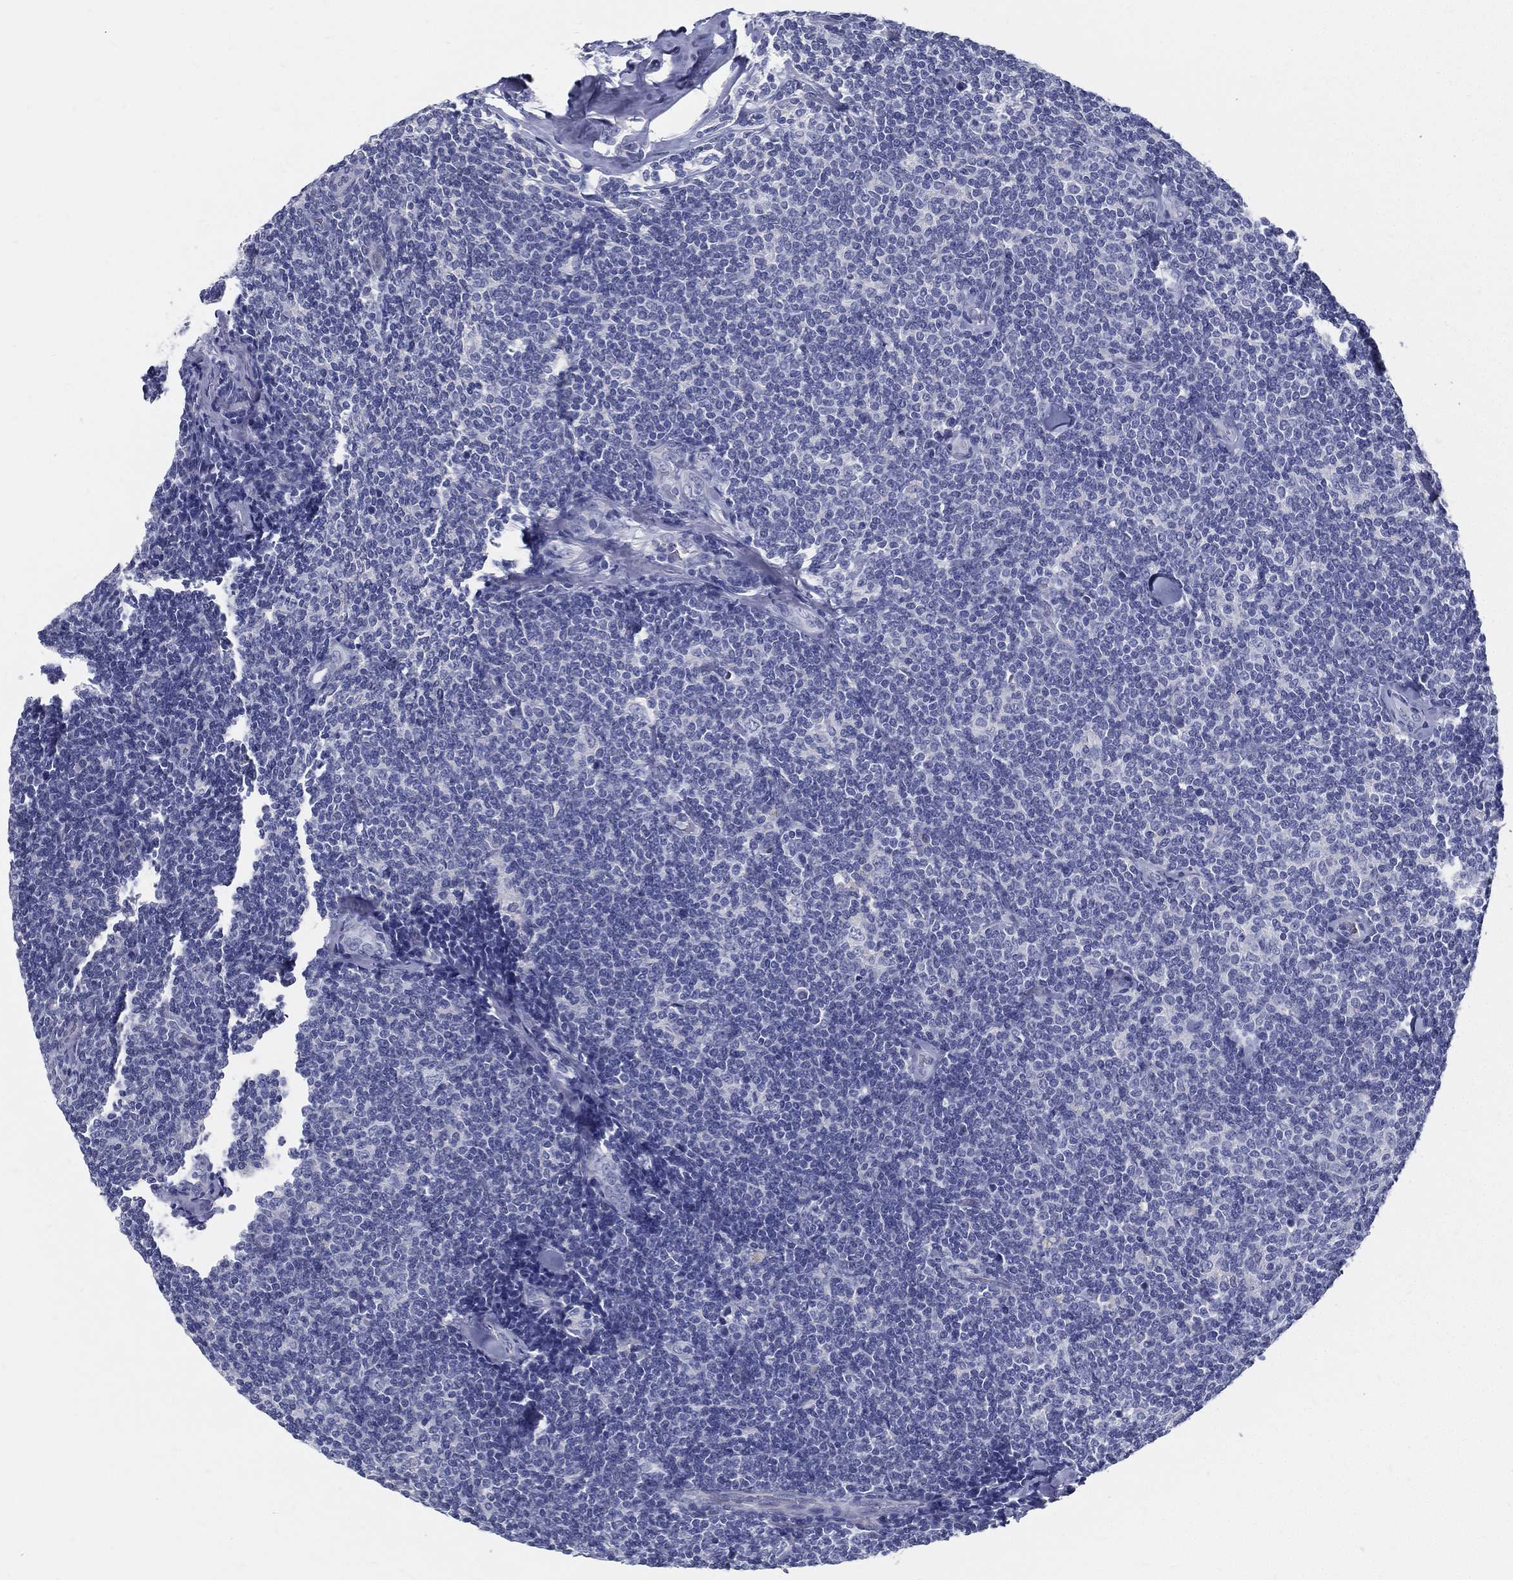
{"staining": {"intensity": "negative", "quantity": "none", "location": "none"}, "tissue": "lymphoma", "cell_type": "Tumor cells", "image_type": "cancer", "snomed": [{"axis": "morphology", "description": "Malignant lymphoma, non-Hodgkin's type, Low grade"}, {"axis": "topography", "description": "Lymph node"}], "caption": "Tumor cells show no significant staining in lymphoma.", "gene": "STS", "patient": {"sex": "female", "age": 56}}